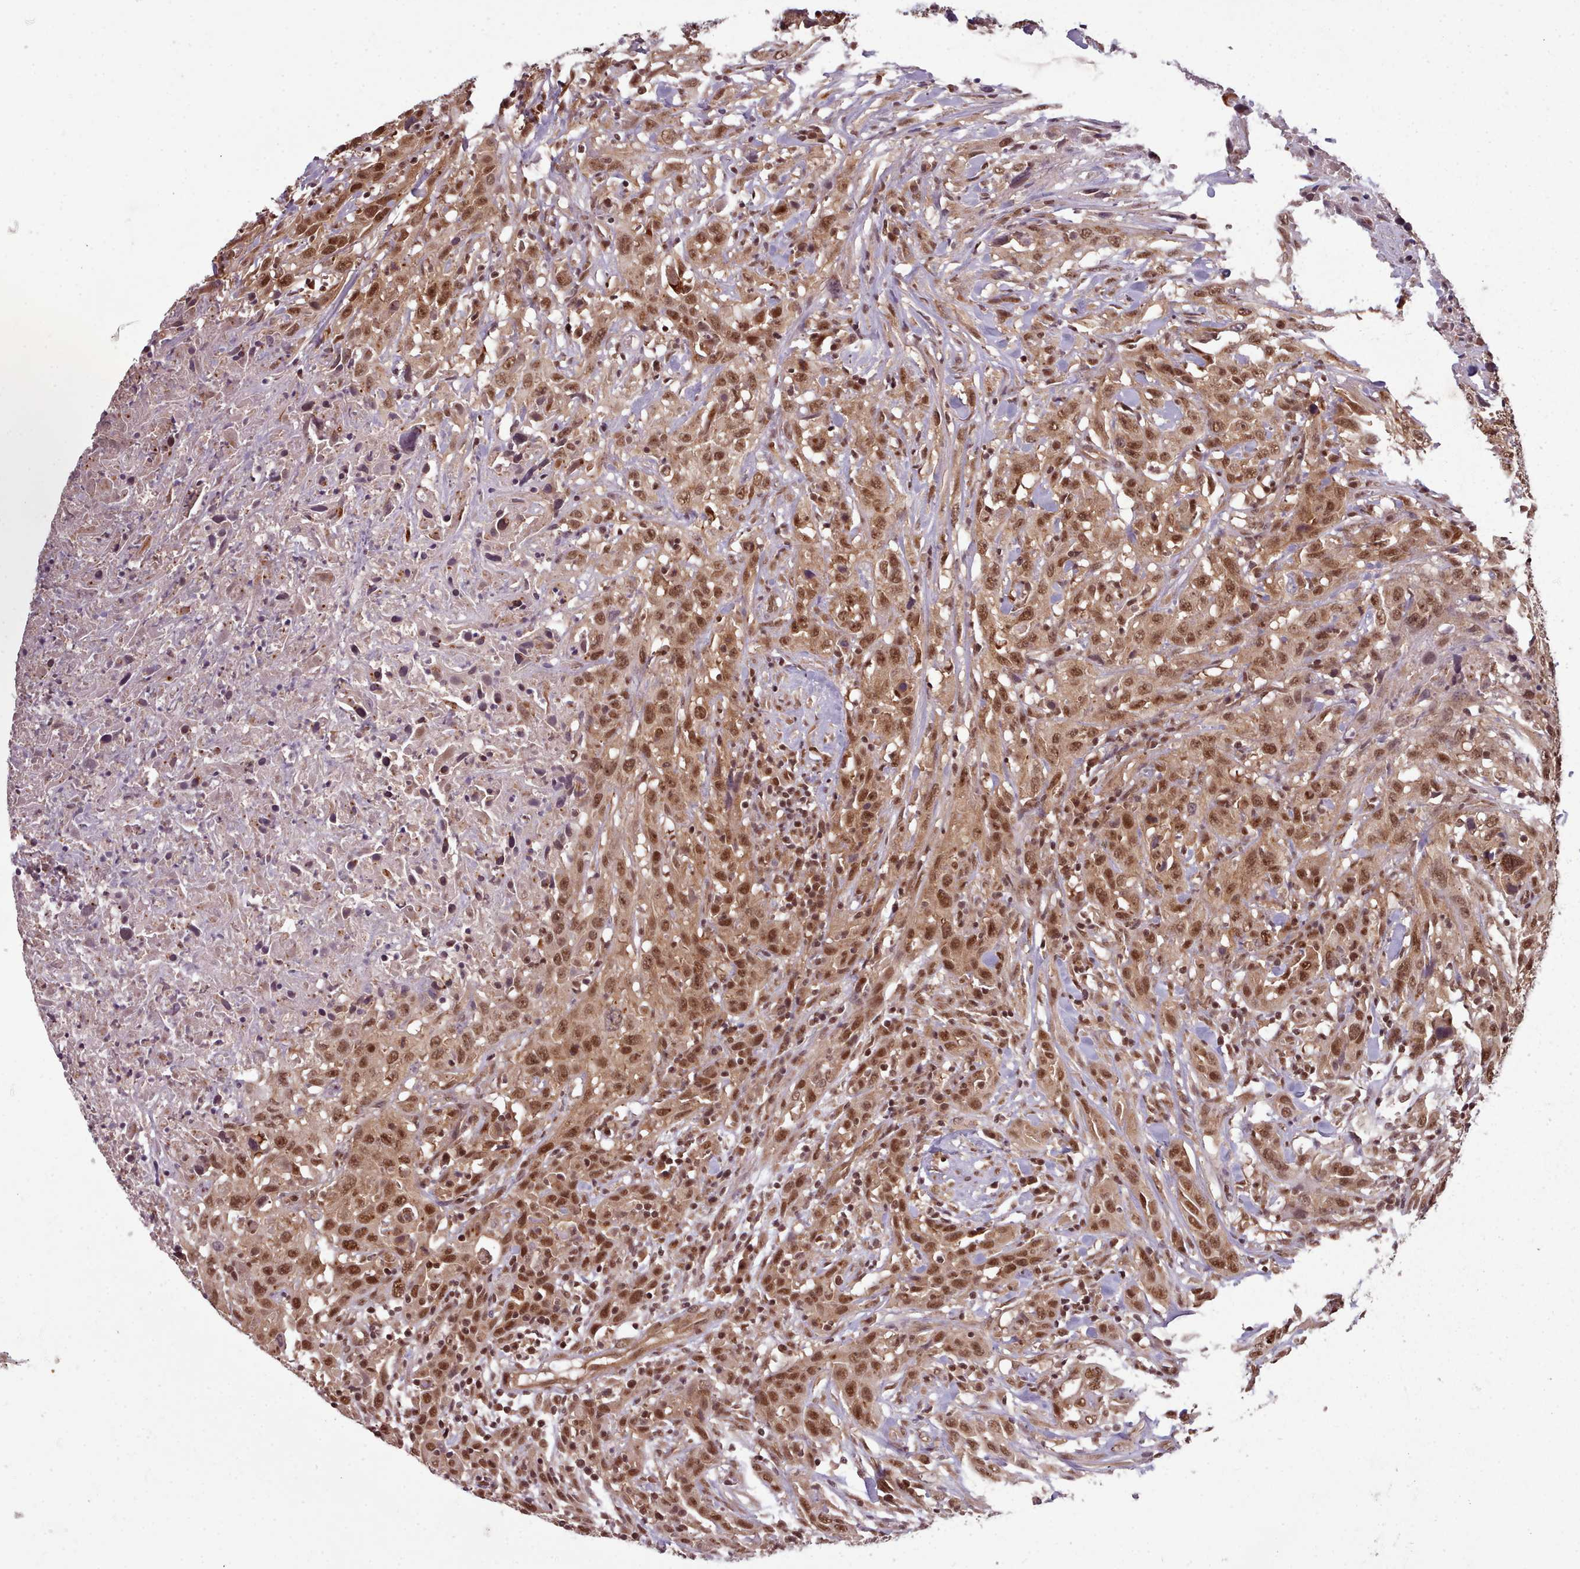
{"staining": {"intensity": "moderate", "quantity": ">75%", "location": "cytoplasmic/membranous,nuclear"}, "tissue": "urothelial cancer", "cell_type": "Tumor cells", "image_type": "cancer", "snomed": [{"axis": "morphology", "description": "Urothelial carcinoma, High grade"}, {"axis": "topography", "description": "Urinary bladder"}], "caption": "Urothelial carcinoma (high-grade) tissue exhibits moderate cytoplasmic/membranous and nuclear staining in approximately >75% of tumor cells, visualized by immunohistochemistry. Immunohistochemistry stains the protein of interest in brown and the nuclei are stained blue.", "gene": "DHX8", "patient": {"sex": "male", "age": 61}}